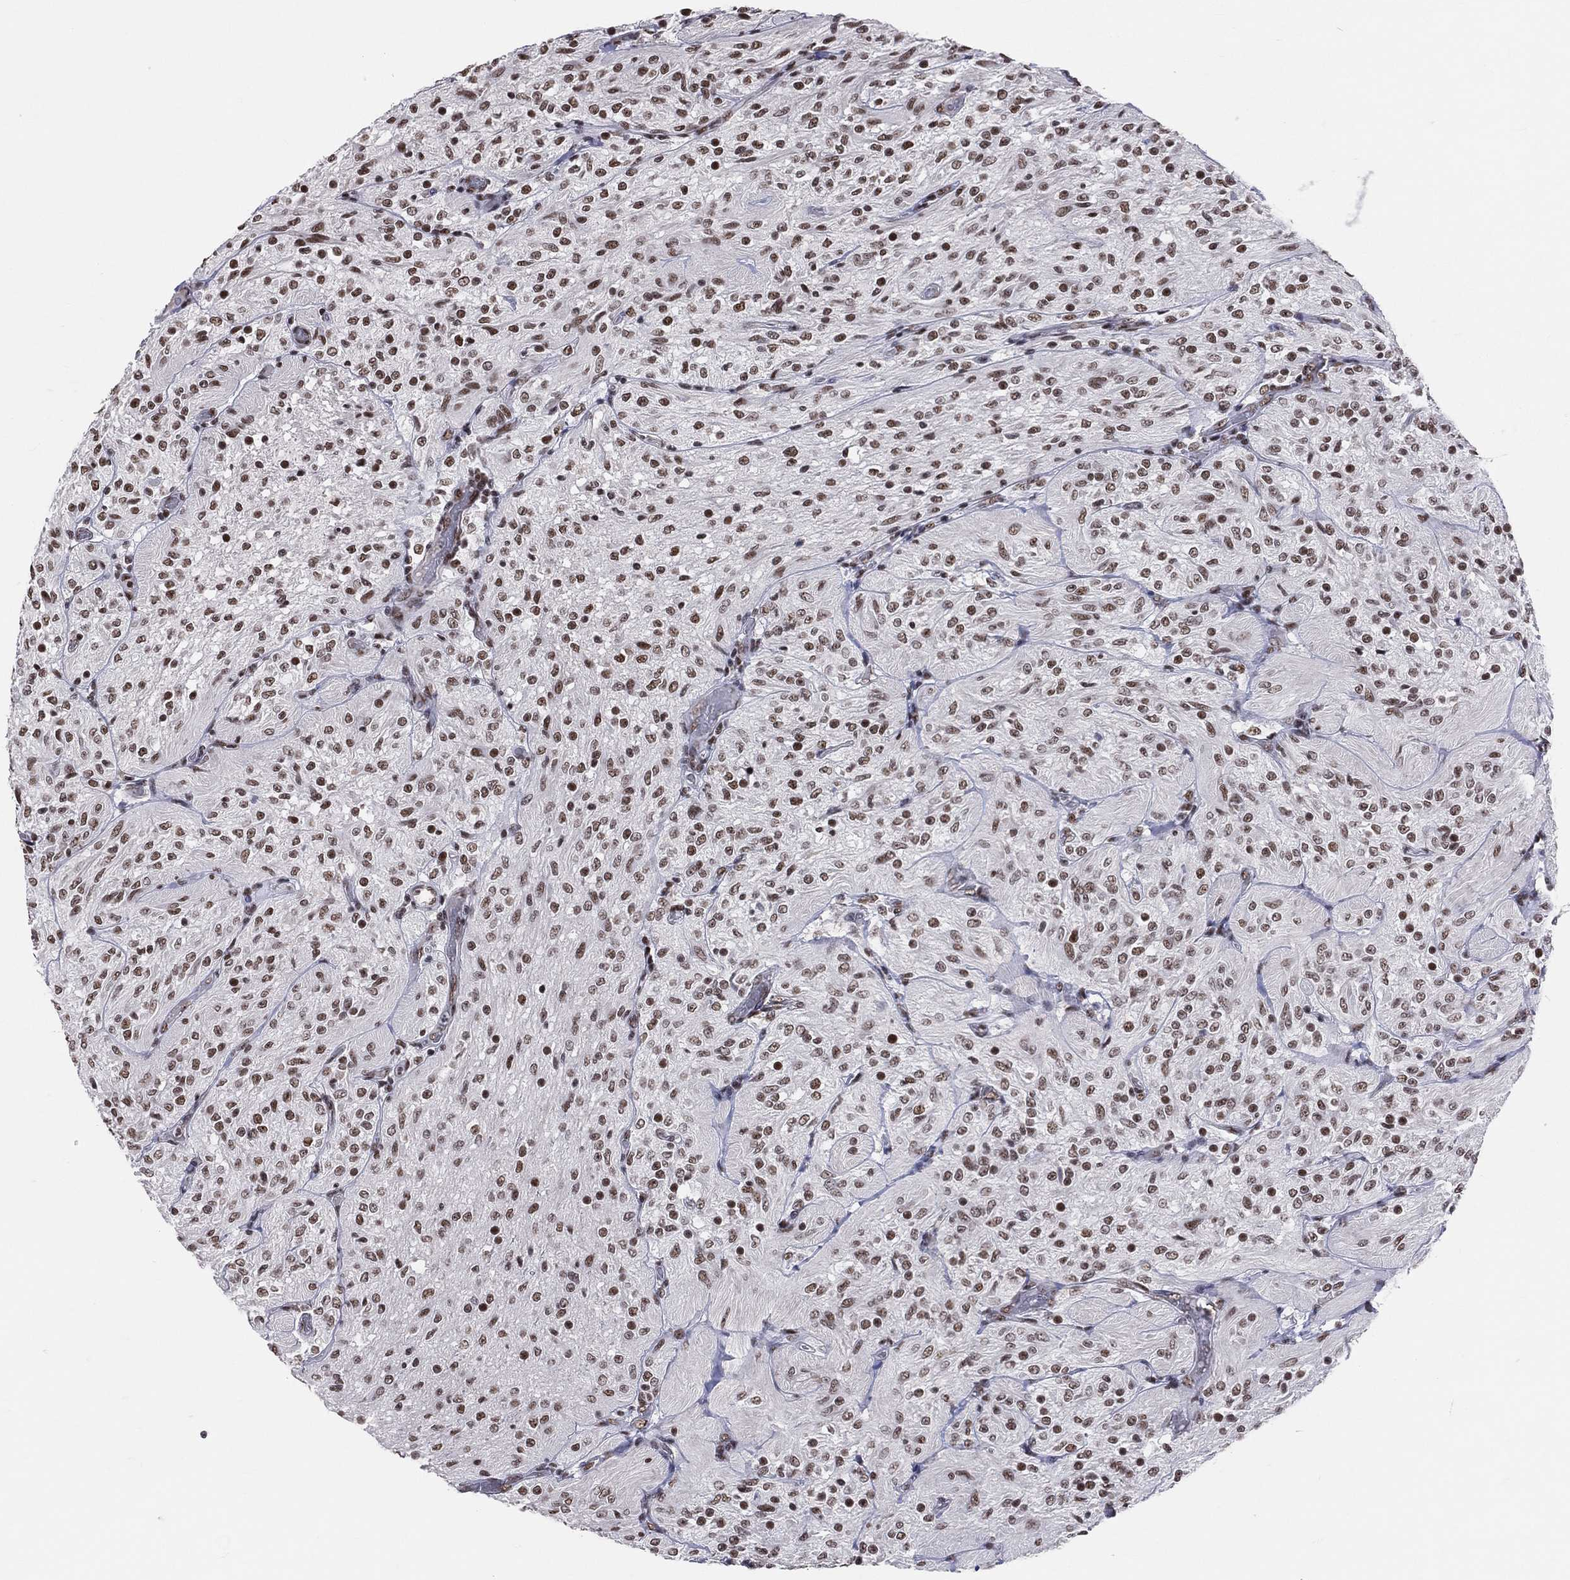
{"staining": {"intensity": "strong", "quantity": "25%-75%", "location": "nuclear"}, "tissue": "glioma", "cell_type": "Tumor cells", "image_type": "cancer", "snomed": [{"axis": "morphology", "description": "Glioma, malignant, Low grade"}, {"axis": "topography", "description": "Brain"}], "caption": "Glioma stained with a brown dye exhibits strong nuclear positive positivity in about 25%-75% of tumor cells.", "gene": "CDK7", "patient": {"sex": "male", "age": 3}}